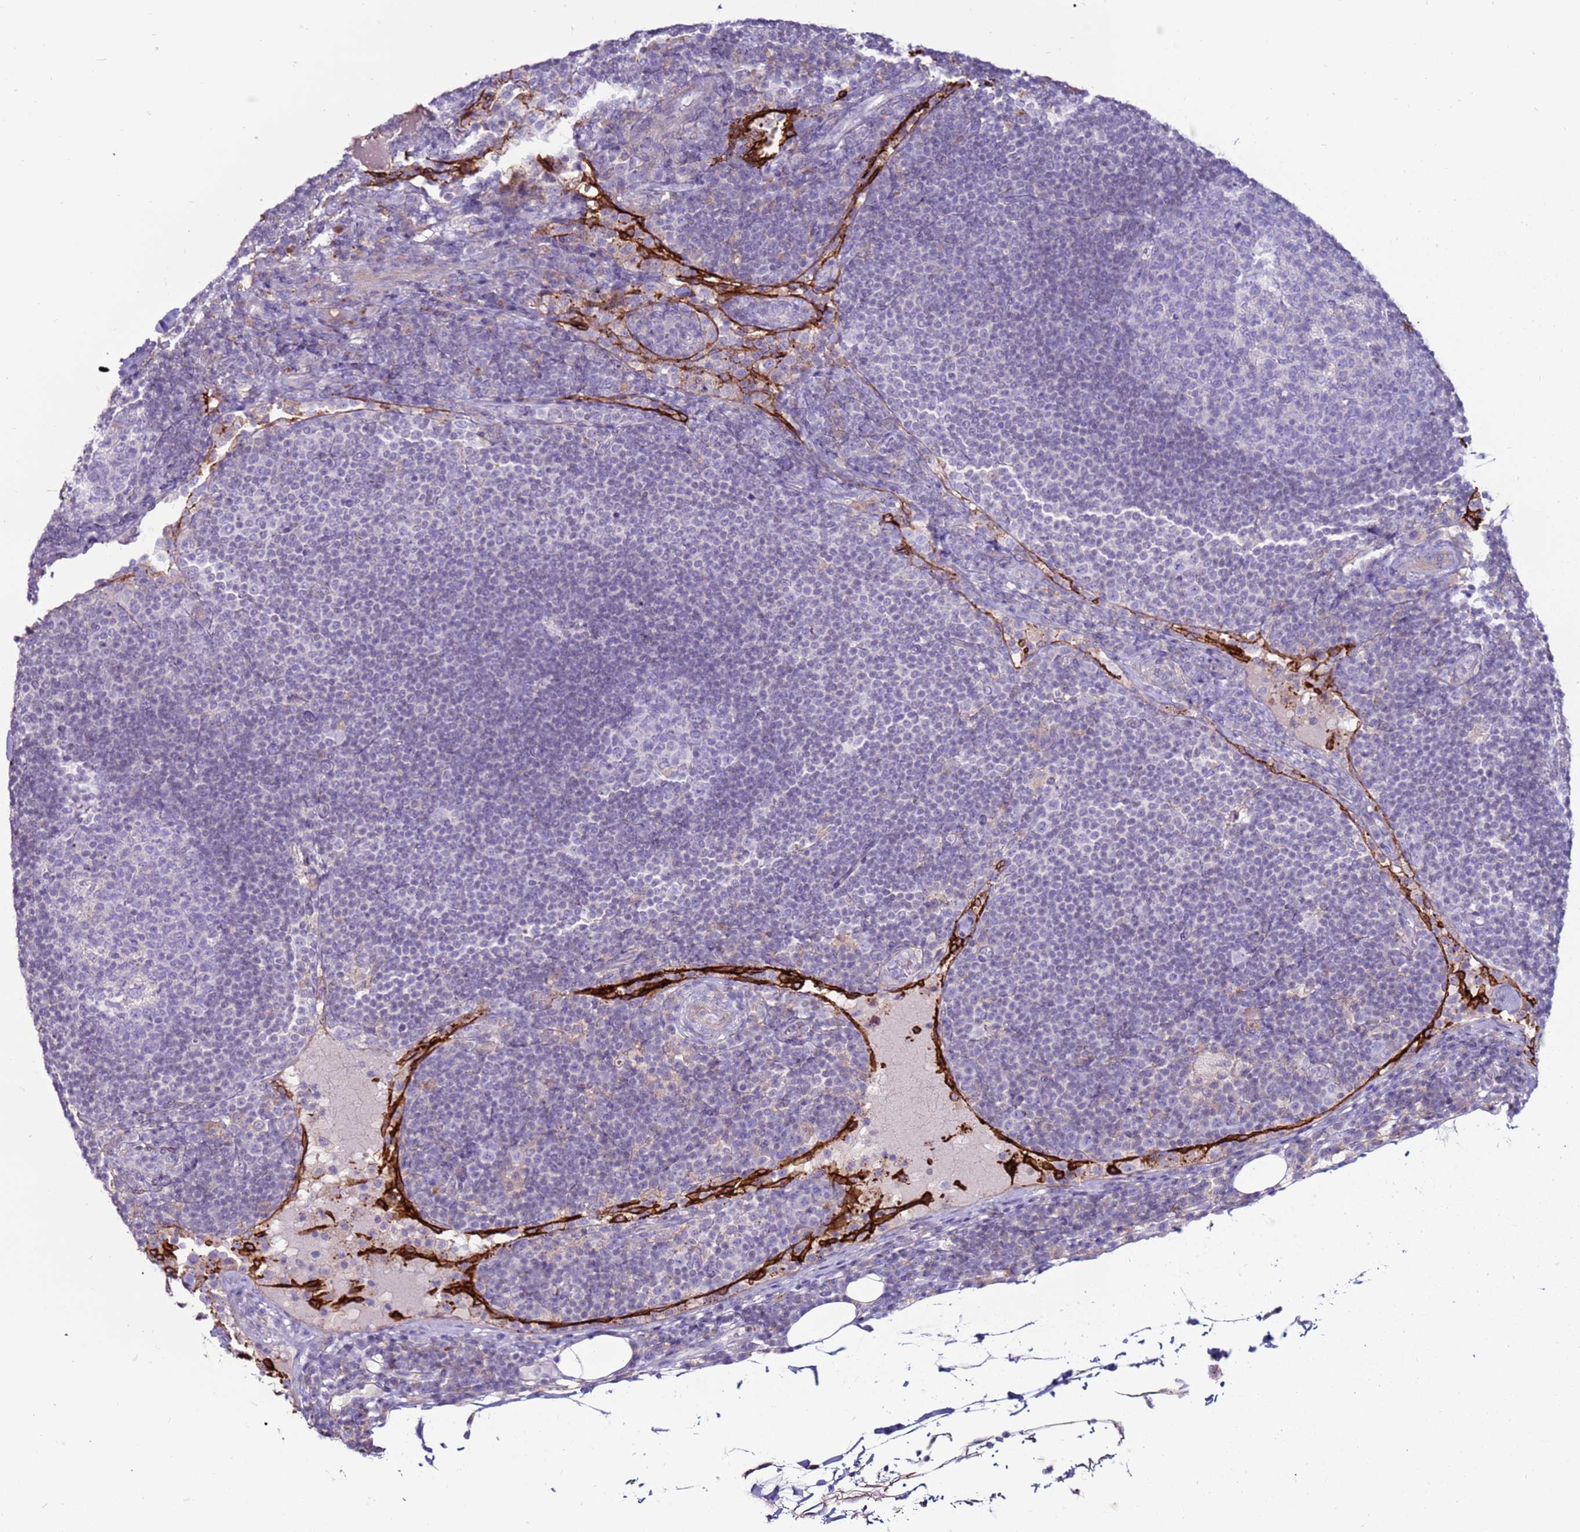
{"staining": {"intensity": "negative", "quantity": "none", "location": "none"}, "tissue": "lymph node", "cell_type": "Germinal center cells", "image_type": "normal", "snomed": [{"axis": "morphology", "description": "Normal tissue, NOS"}, {"axis": "topography", "description": "Lymph node"}], "caption": "Human lymph node stained for a protein using IHC displays no staining in germinal center cells.", "gene": "CLEC4M", "patient": {"sex": "female", "age": 53}}